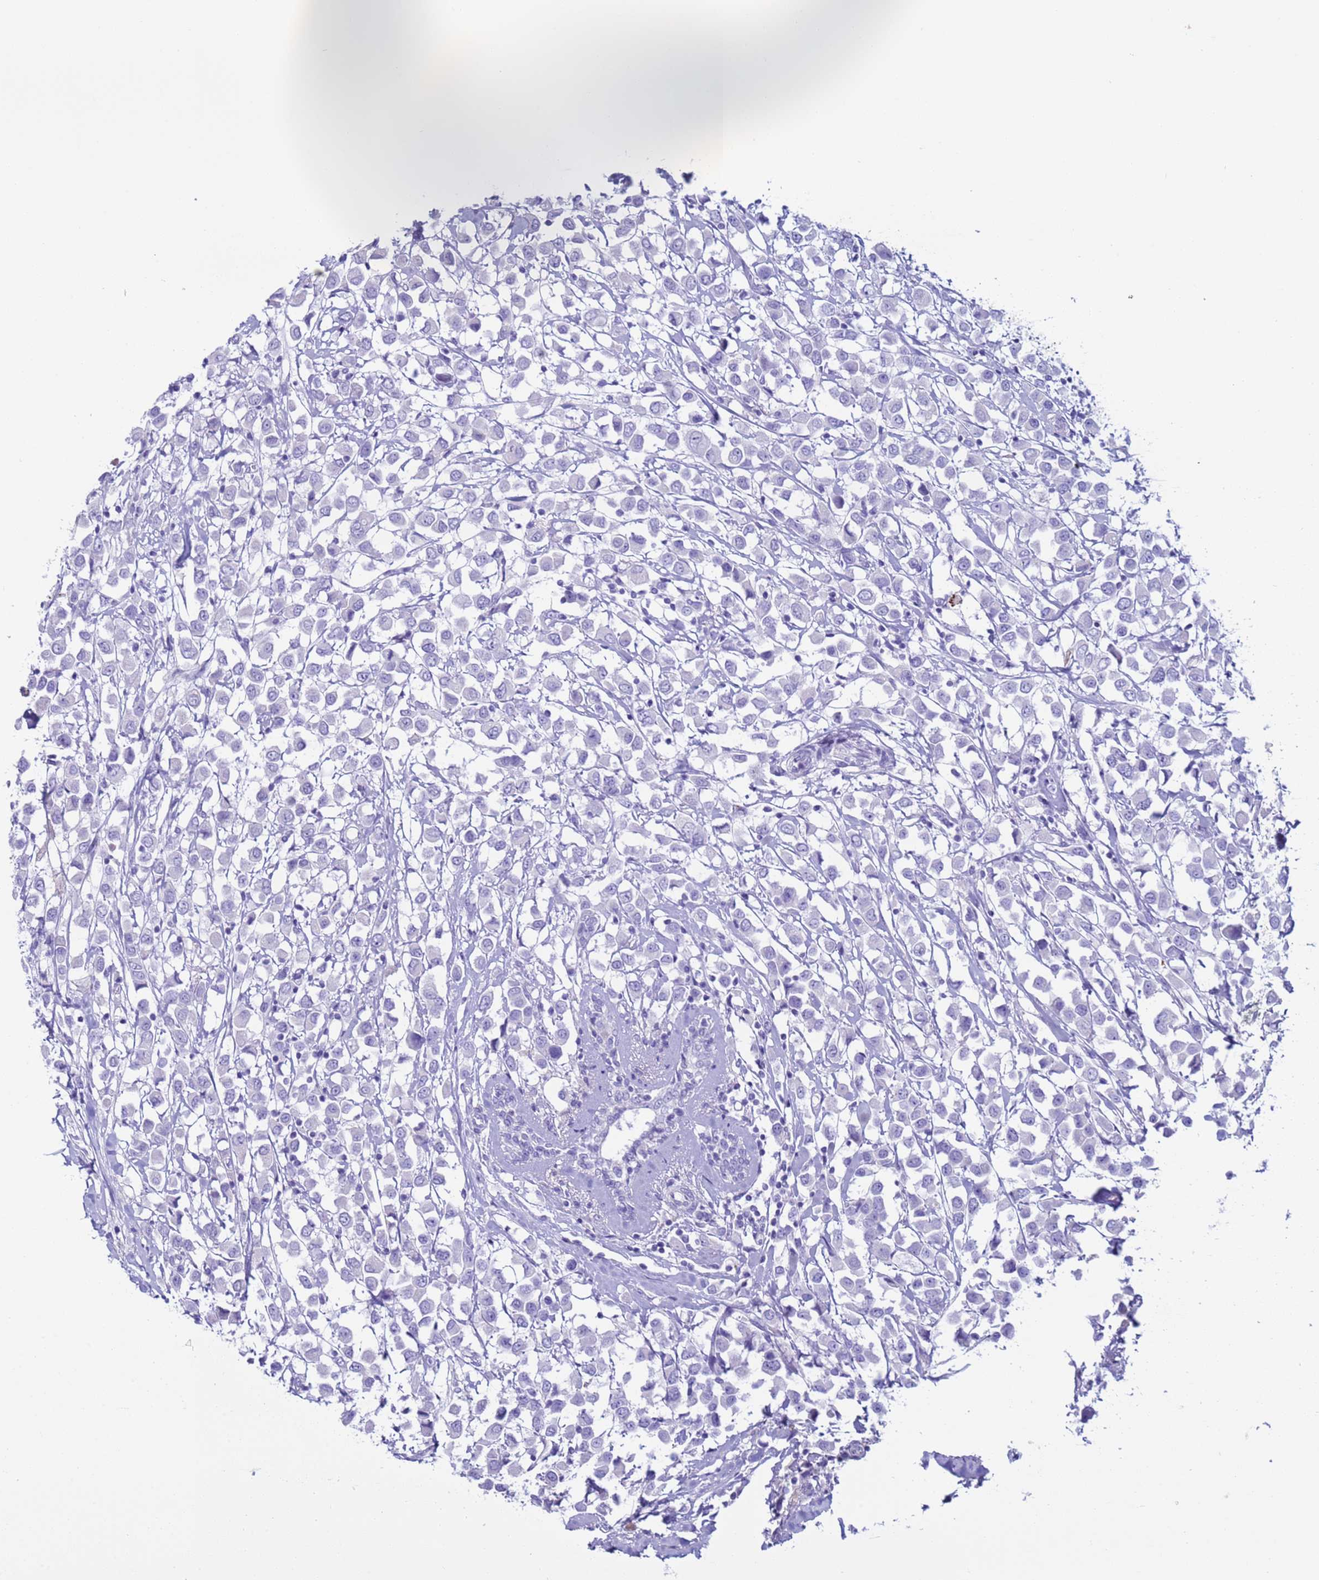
{"staining": {"intensity": "negative", "quantity": "none", "location": "none"}, "tissue": "breast cancer", "cell_type": "Tumor cells", "image_type": "cancer", "snomed": [{"axis": "morphology", "description": "Duct carcinoma"}, {"axis": "topography", "description": "Breast"}], "caption": "Protein analysis of breast invasive ductal carcinoma reveals no significant expression in tumor cells. Nuclei are stained in blue.", "gene": "CST4", "patient": {"sex": "female", "age": 61}}